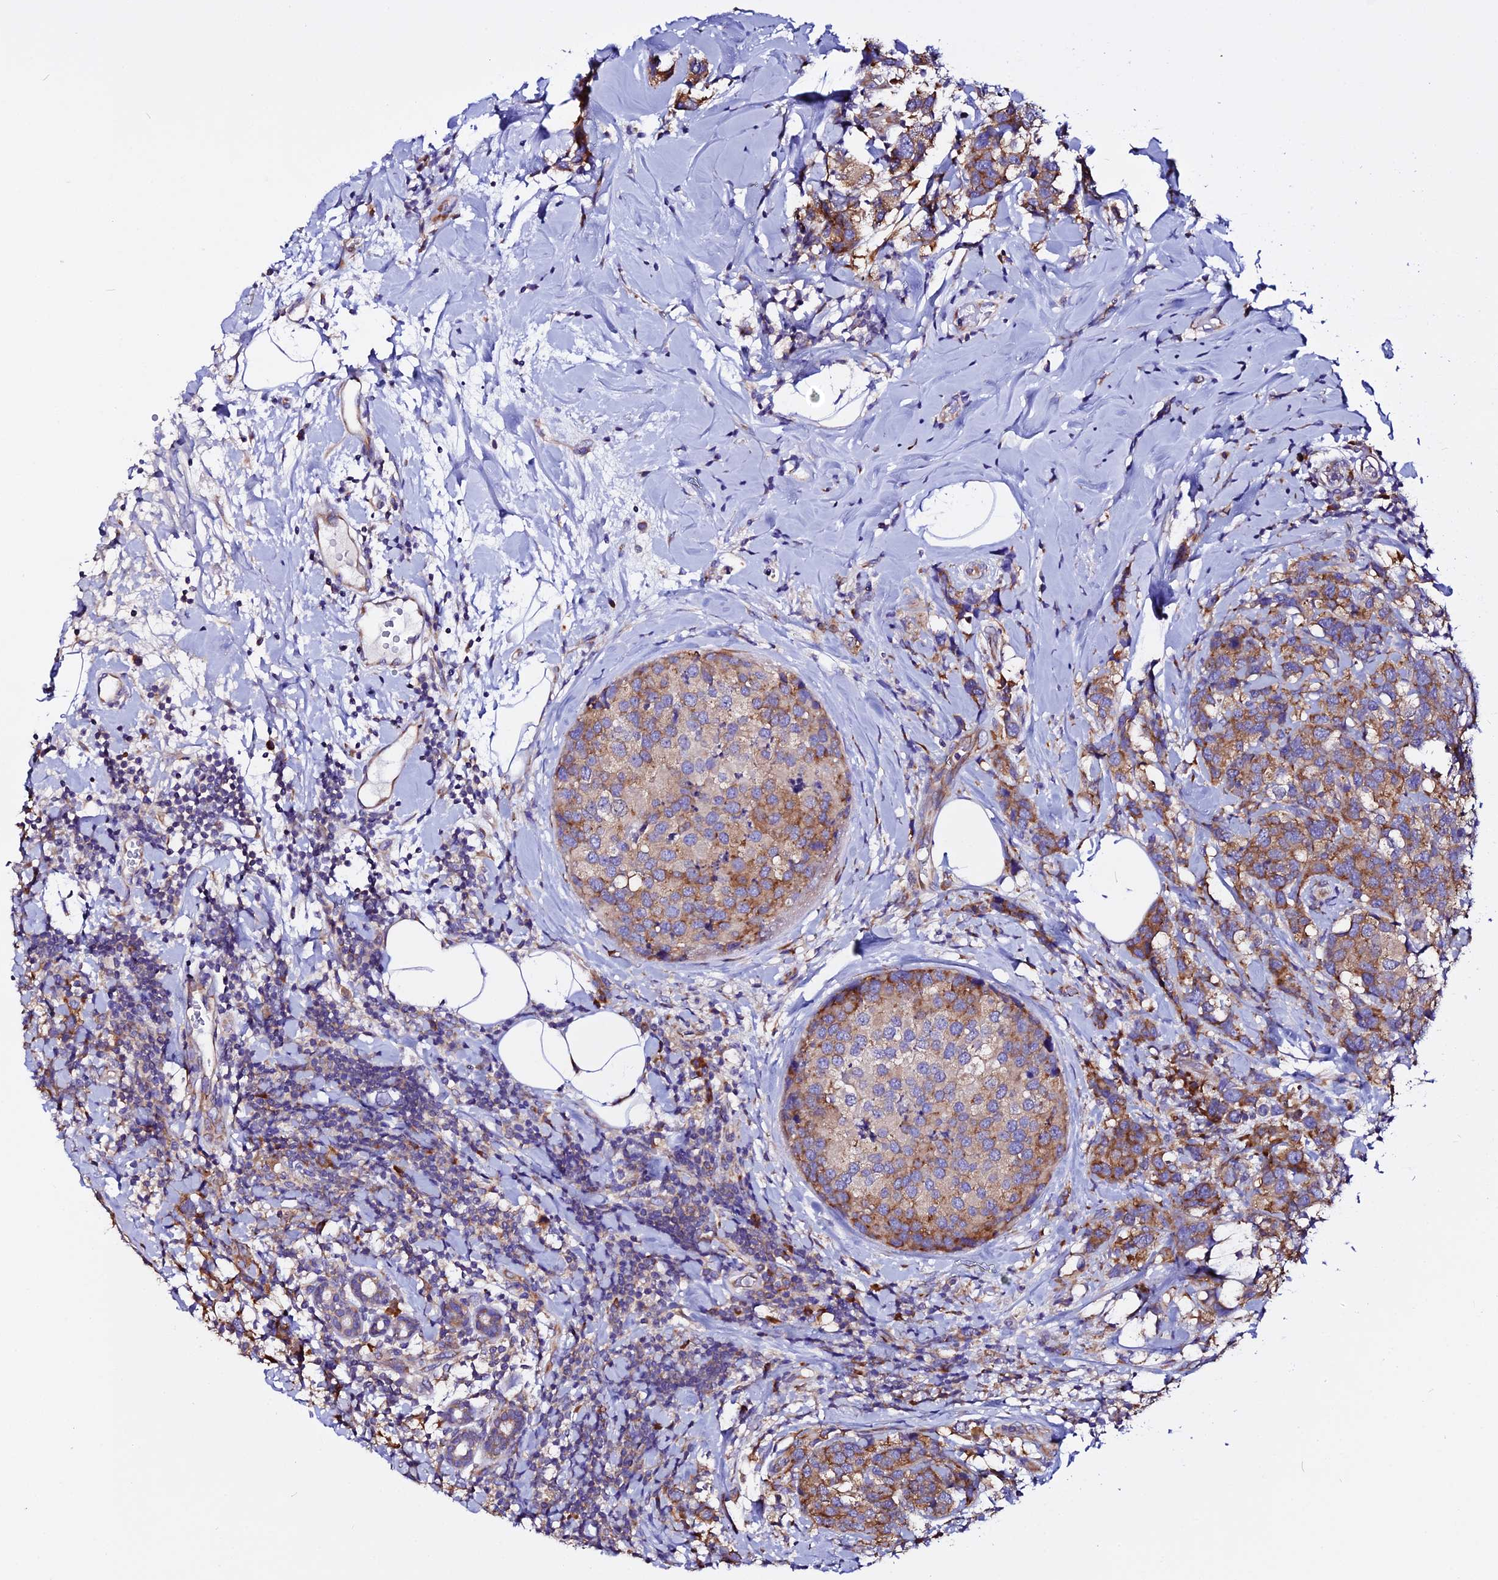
{"staining": {"intensity": "moderate", "quantity": ">75%", "location": "cytoplasmic/membranous"}, "tissue": "breast cancer", "cell_type": "Tumor cells", "image_type": "cancer", "snomed": [{"axis": "morphology", "description": "Lobular carcinoma"}, {"axis": "topography", "description": "Breast"}], "caption": "An immunohistochemistry micrograph of neoplastic tissue is shown. Protein staining in brown labels moderate cytoplasmic/membranous positivity in lobular carcinoma (breast) within tumor cells.", "gene": "EEF1G", "patient": {"sex": "female", "age": 59}}